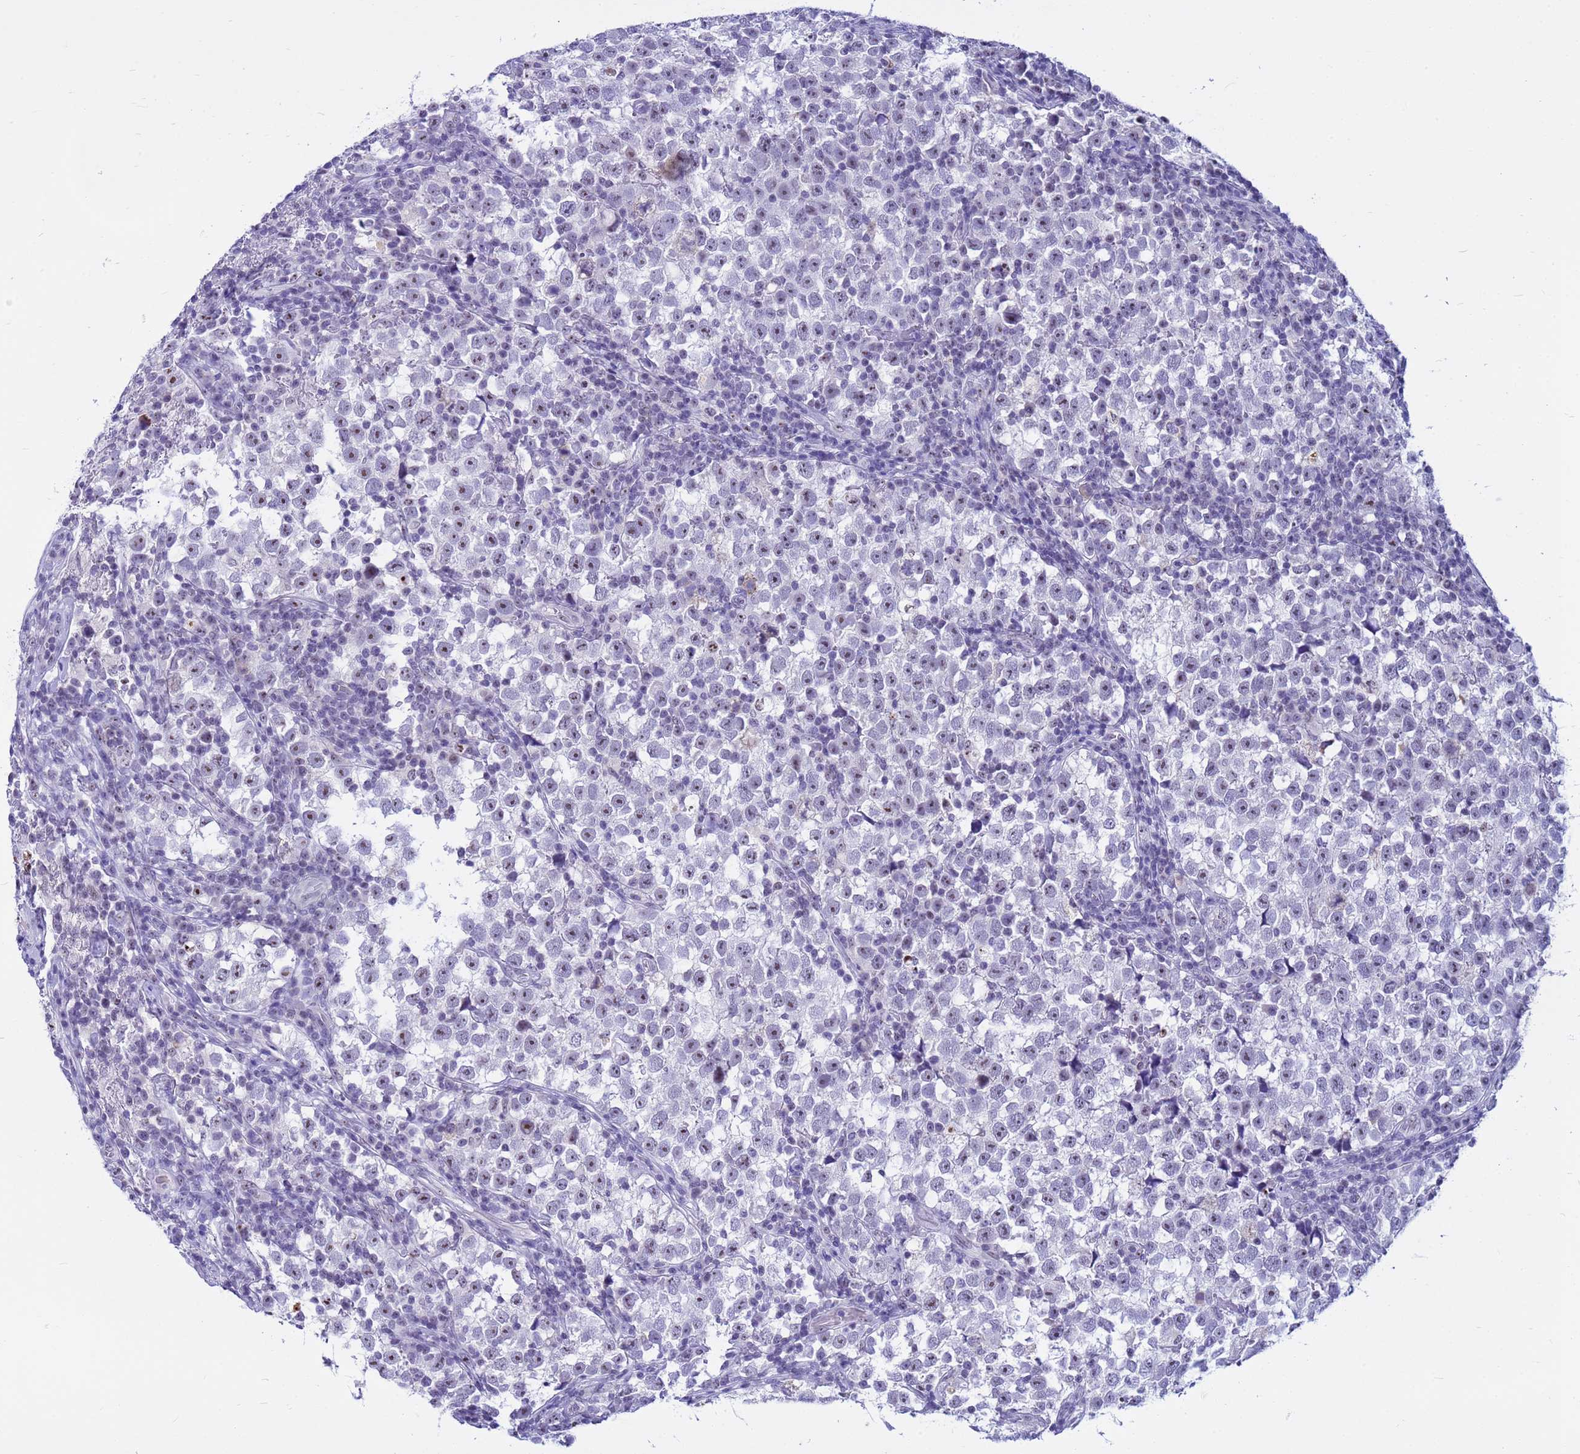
{"staining": {"intensity": "moderate", "quantity": "<25%", "location": "nuclear"}, "tissue": "testis cancer", "cell_type": "Tumor cells", "image_type": "cancer", "snomed": [{"axis": "morphology", "description": "Normal tissue, NOS"}, {"axis": "morphology", "description": "Seminoma, NOS"}, {"axis": "topography", "description": "Testis"}], "caption": "Human testis seminoma stained with a brown dye reveals moderate nuclear positive expression in approximately <25% of tumor cells.", "gene": "DMRTC2", "patient": {"sex": "male", "age": 43}}